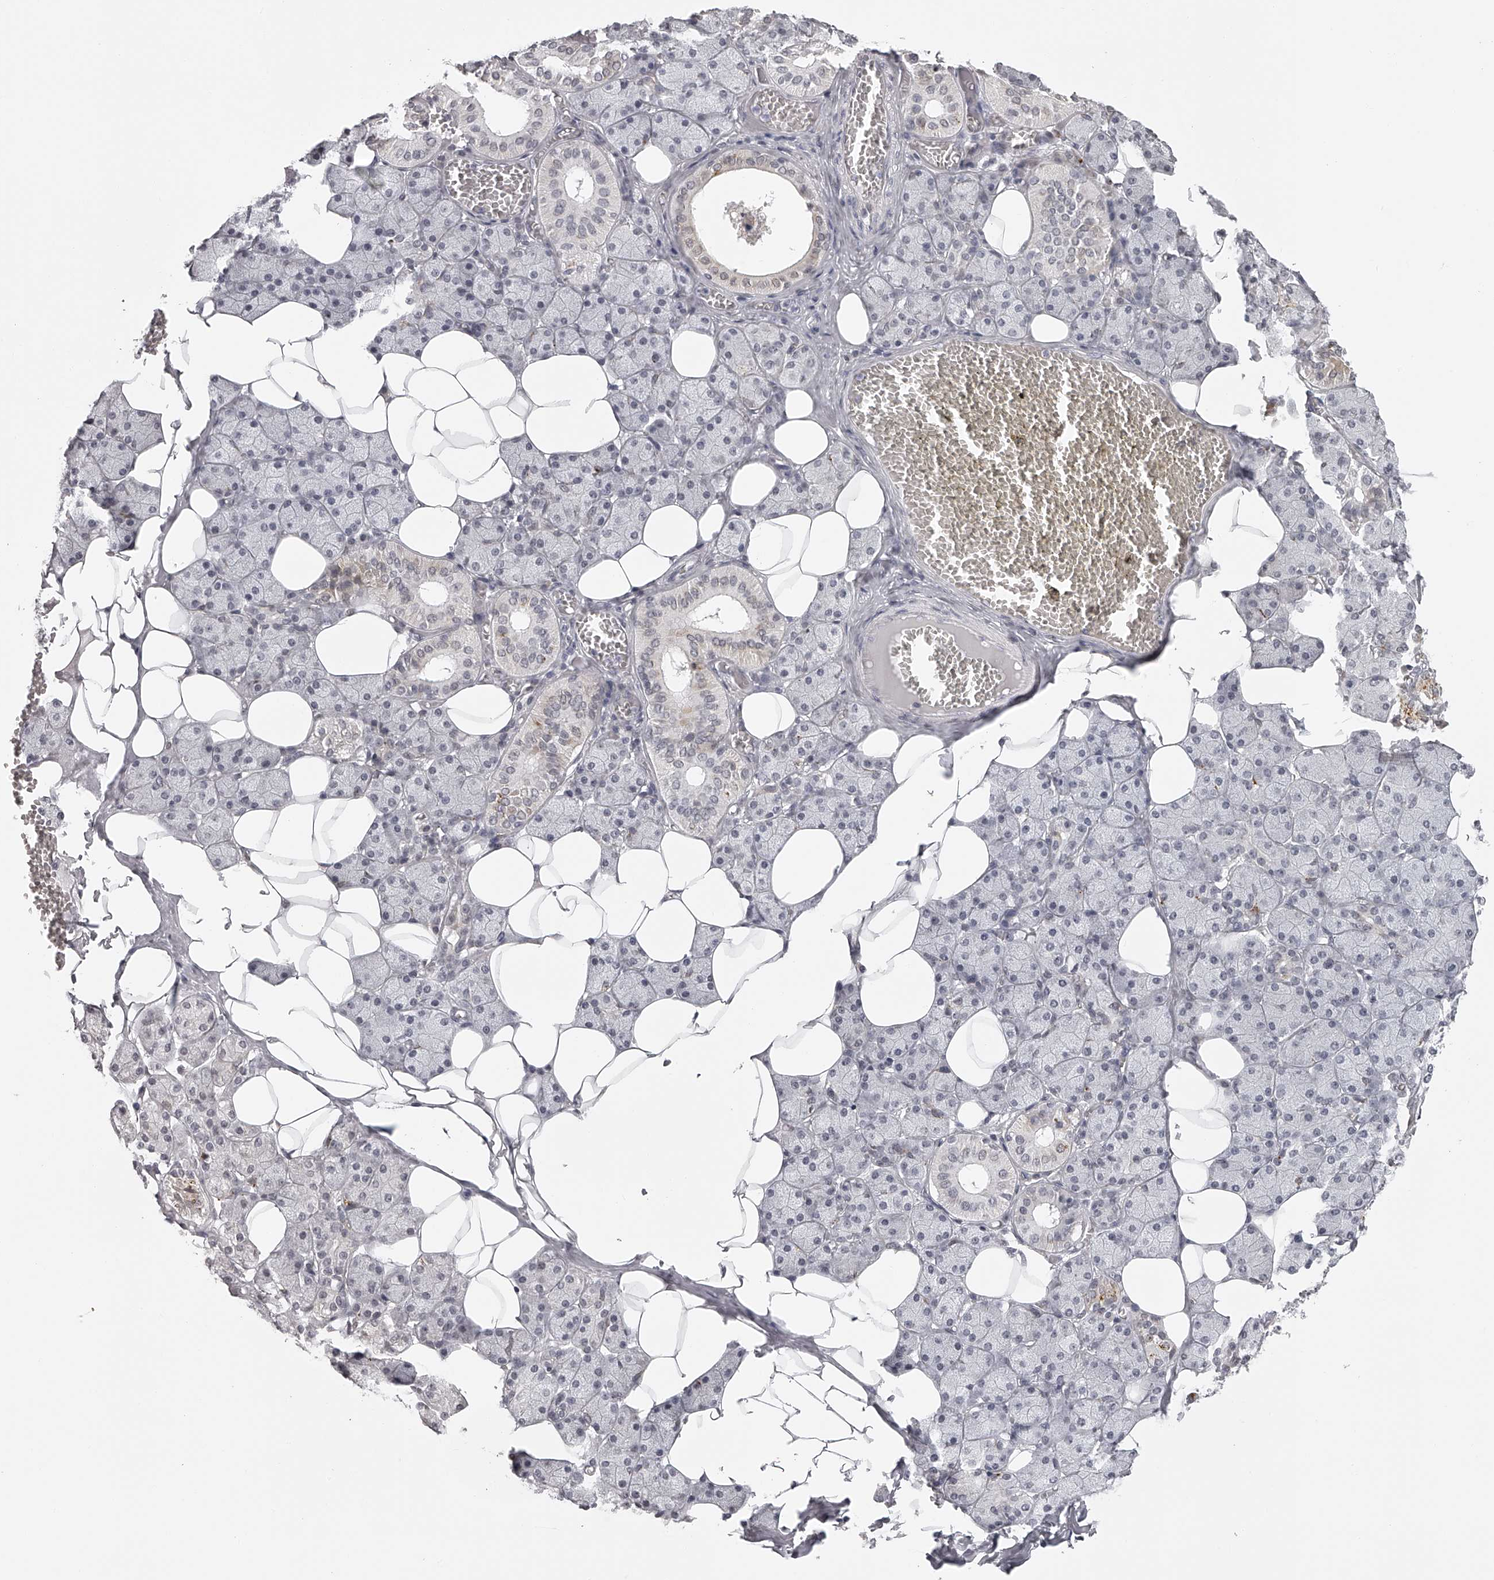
{"staining": {"intensity": "moderate", "quantity": "<25%", "location": "cytoplasmic/membranous"}, "tissue": "salivary gland", "cell_type": "Glandular cells", "image_type": "normal", "snomed": [{"axis": "morphology", "description": "Normal tissue, NOS"}, {"axis": "topography", "description": "Salivary gland"}], "caption": "Brown immunohistochemical staining in unremarkable salivary gland exhibits moderate cytoplasmic/membranous expression in approximately <25% of glandular cells.", "gene": "RNF220", "patient": {"sex": "female", "age": 33}}